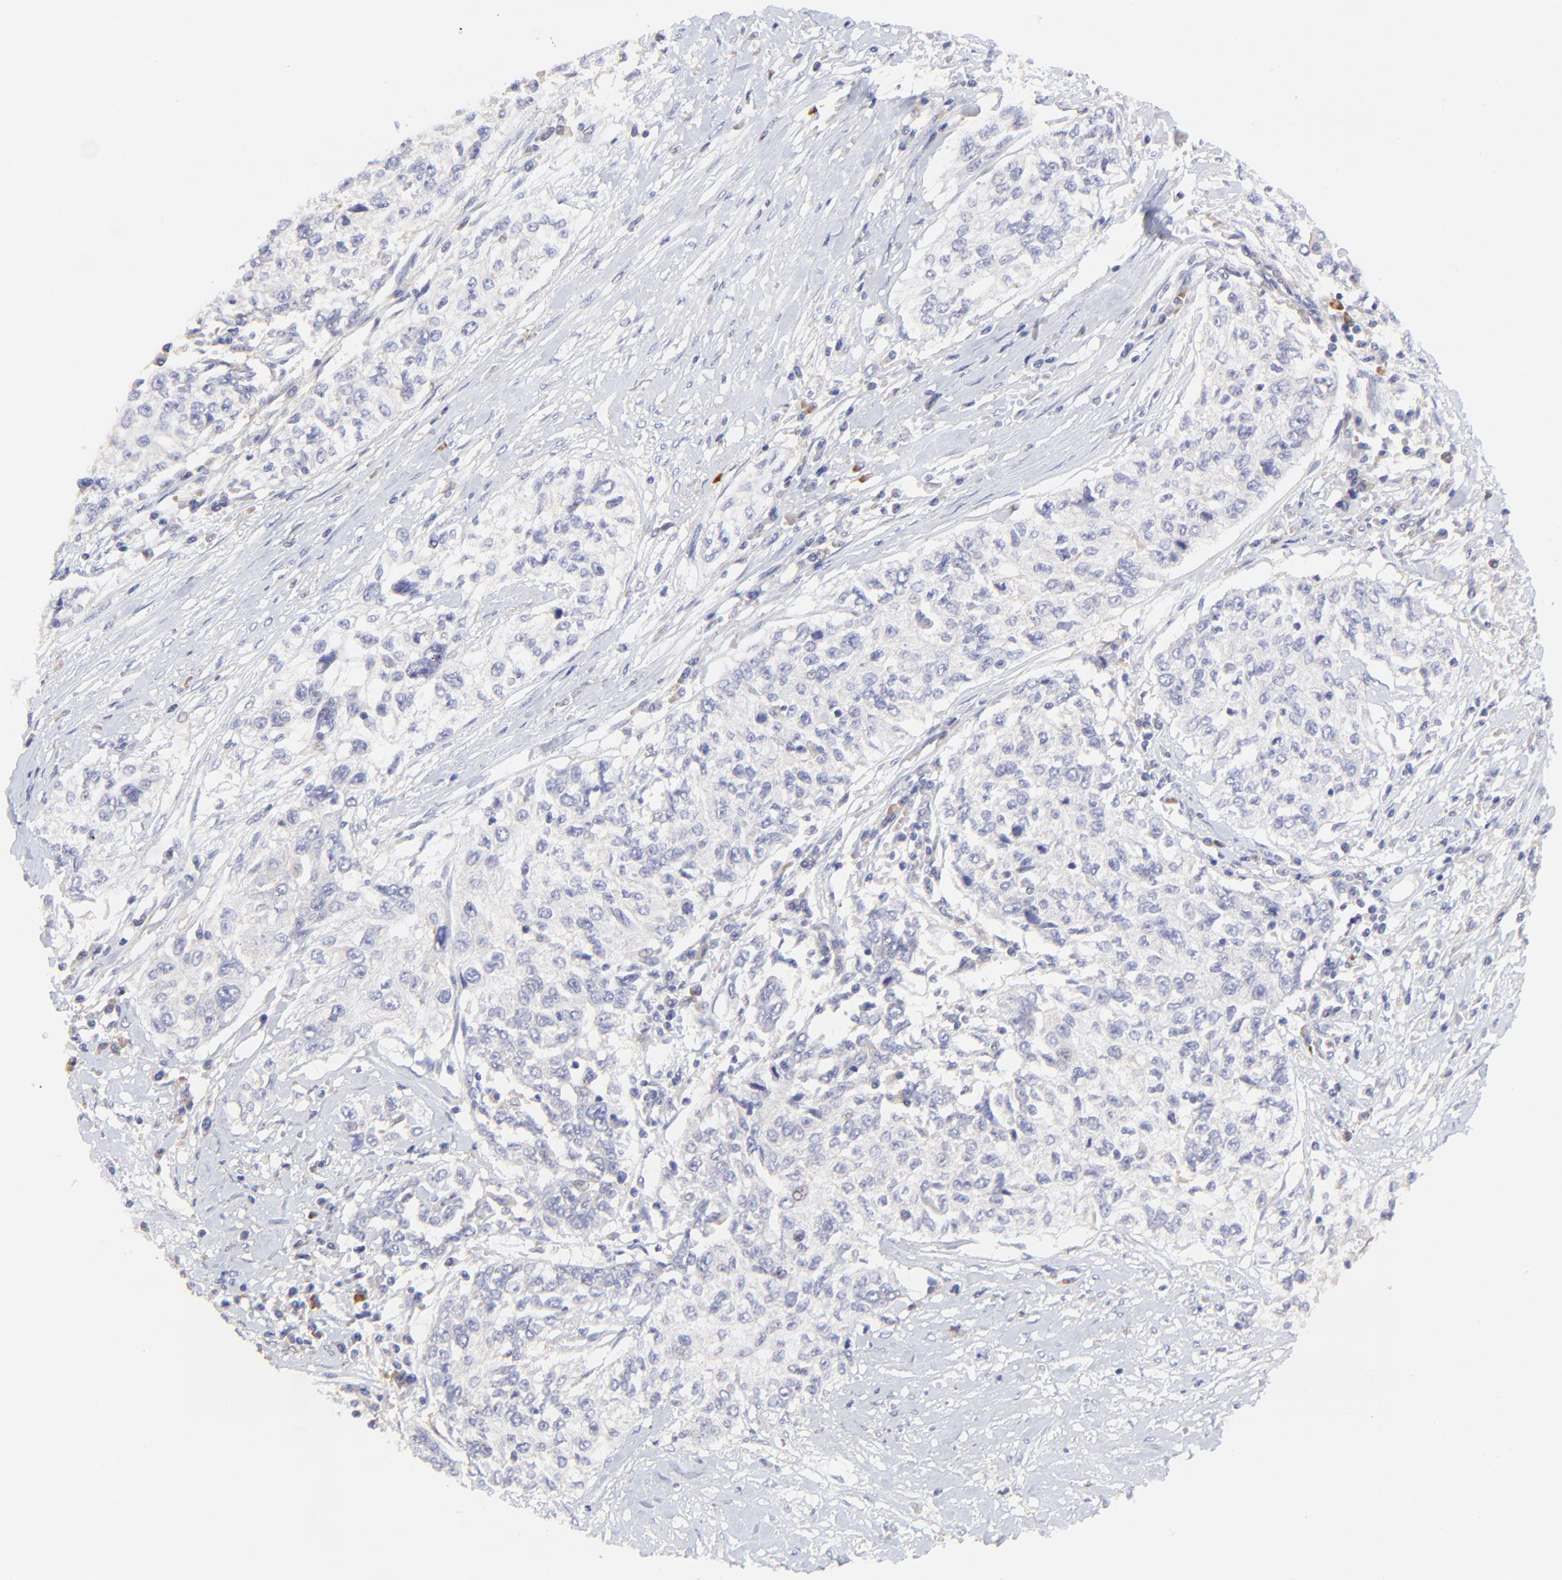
{"staining": {"intensity": "negative", "quantity": "none", "location": "none"}, "tissue": "cervical cancer", "cell_type": "Tumor cells", "image_type": "cancer", "snomed": [{"axis": "morphology", "description": "Squamous cell carcinoma, NOS"}, {"axis": "topography", "description": "Cervix"}], "caption": "Immunohistochemistry of human cervical squamous cell carcinoma exhibits no positivity in tumor cells.", "gene": "LHFPL1", "patient": {"sex": "female", "age": 57}}